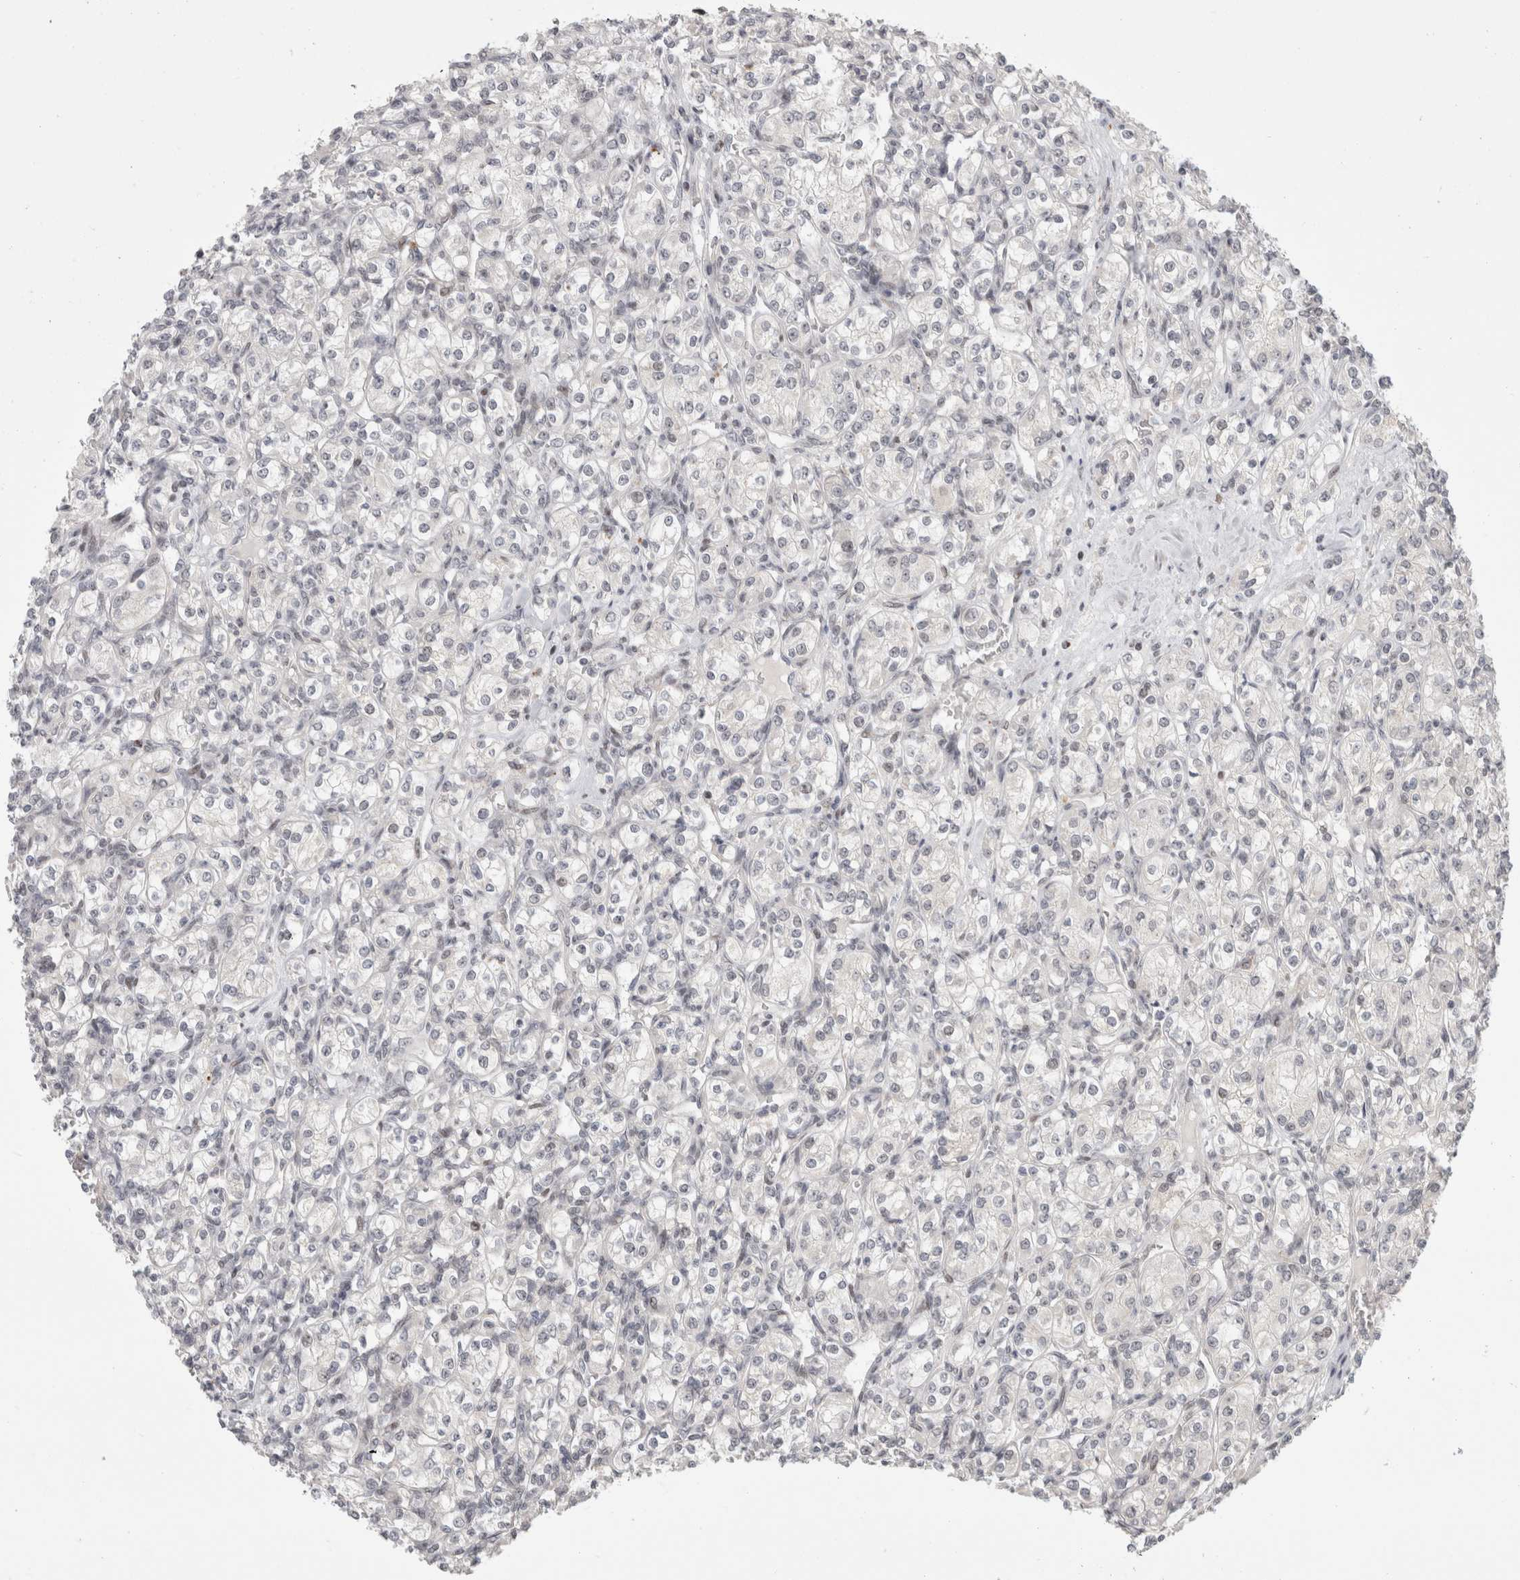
{"staining": {"intensity": "negative", "quantity": "none", "location": "none"}, "tissue": "renal cancer", "cell_type": "Tumor cells", "image_type": "cancer", "snomed": [{"axis": "morphology", "description": "Adenocarcinoma, NOS"}, {"axis": "topography", "description": "Kidney"}], "caption": "DAB immunohistochemical staining of human renal adenocarcinoma displays no significant positivity in tumor cells. (Stains: DAB IHC with hematoxylin counter stain, Microscopy: brightfield microscopy at high magnification).", "gene": "SENP6", "patient": {"sex": "male", "age": 77}}